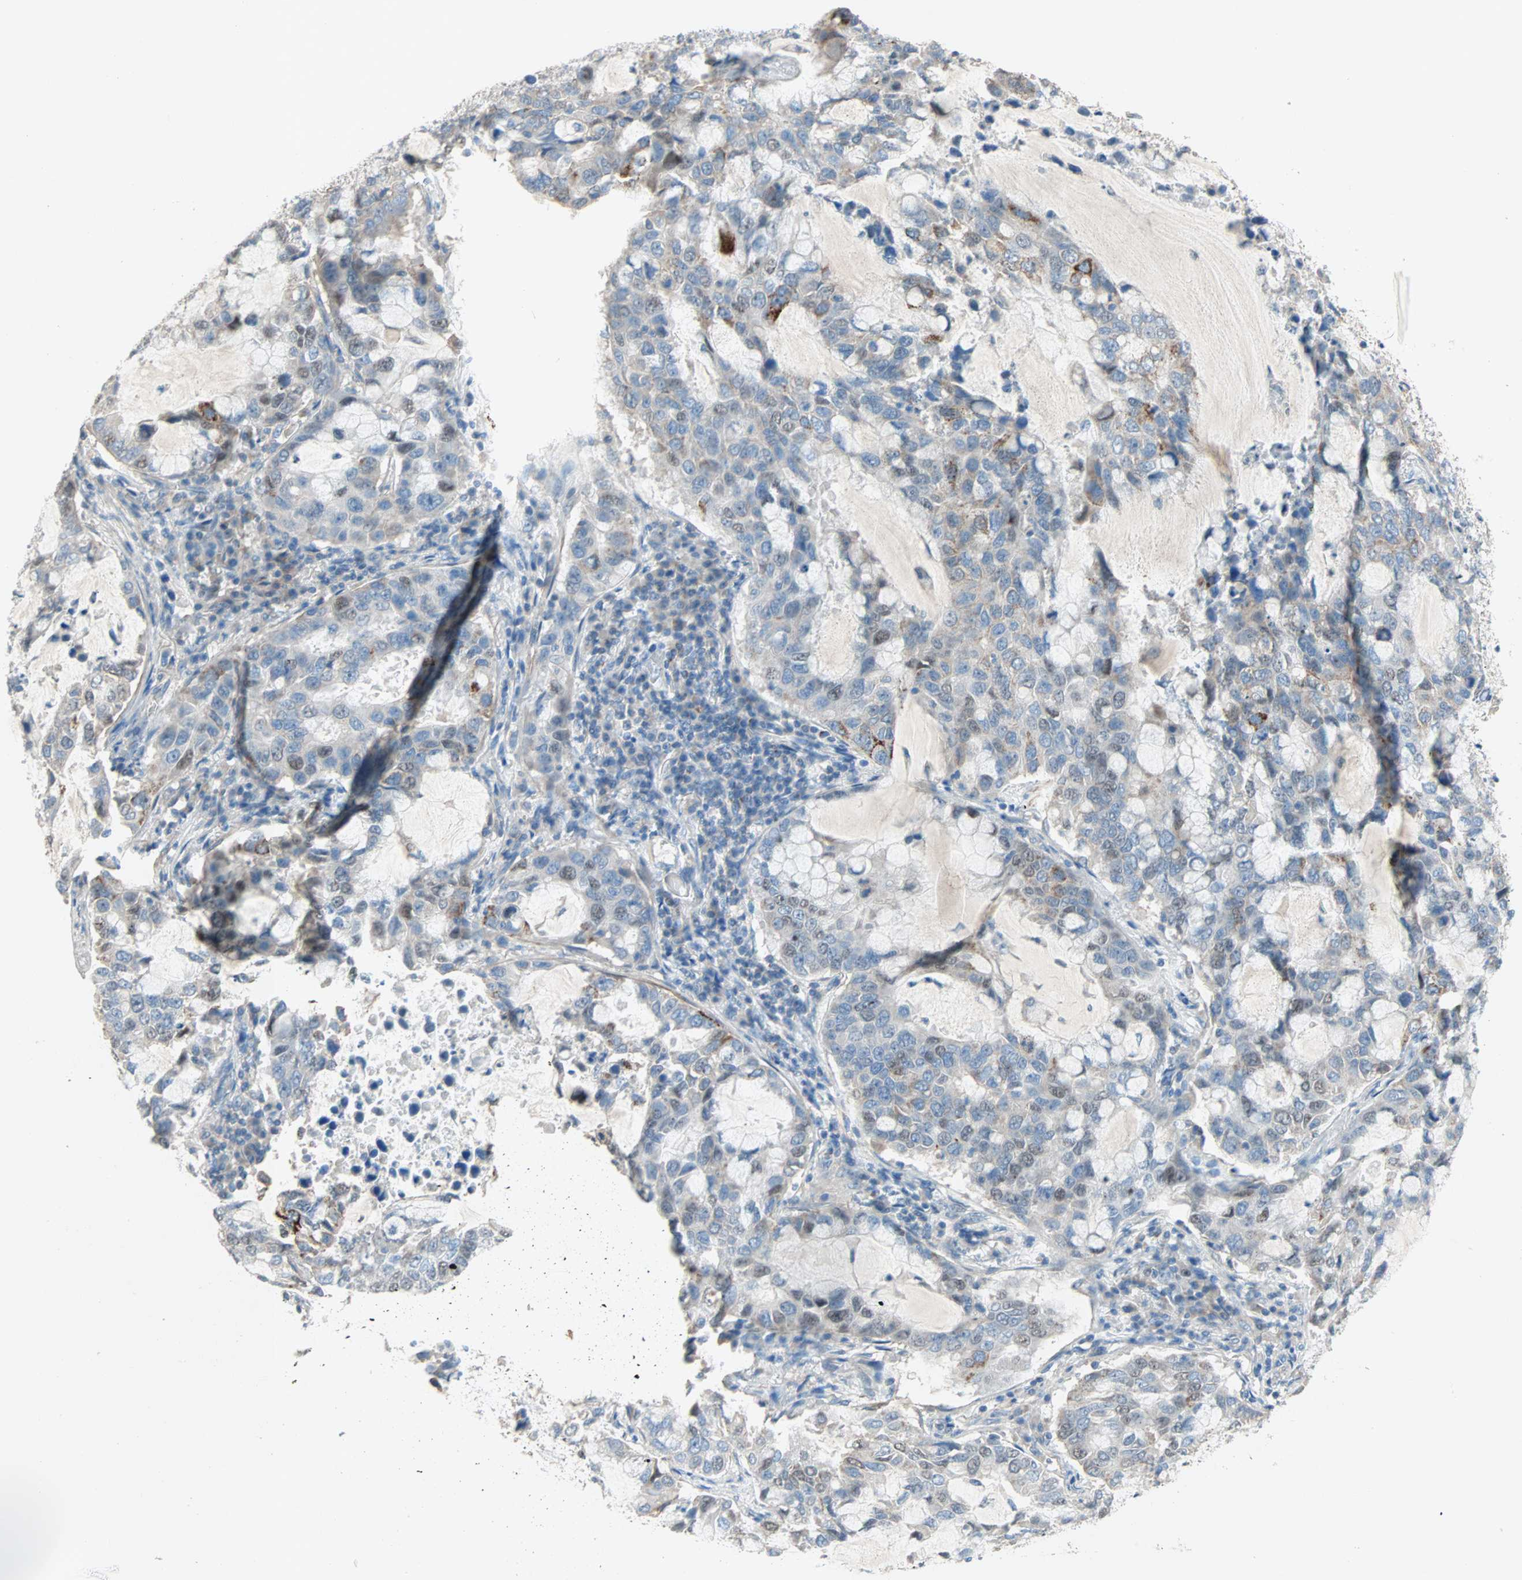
{"staining": {"intensity": "moderate", "quantity": "<25%", "location": "cytoplasmic/membranous,nuclear"}, "tissue": "lung cancer", "cell_type": "Tumor cells", "image_type": "cancer", "snomed": [{"axis": "morphology", "description": "Adenocarcinoma, NOS"}, {"axis": "topography", "description": "Lung"}], "caption": "Immunohistochemistry (IHC) (DAB) staining of human lung cancer reveals moderate cytoplasmic/membranous and nuclear protein staining in approximately <25% of tumor cells.", "gene": "ACVRL1", "patient": {"sex": "male", "age": 64}}